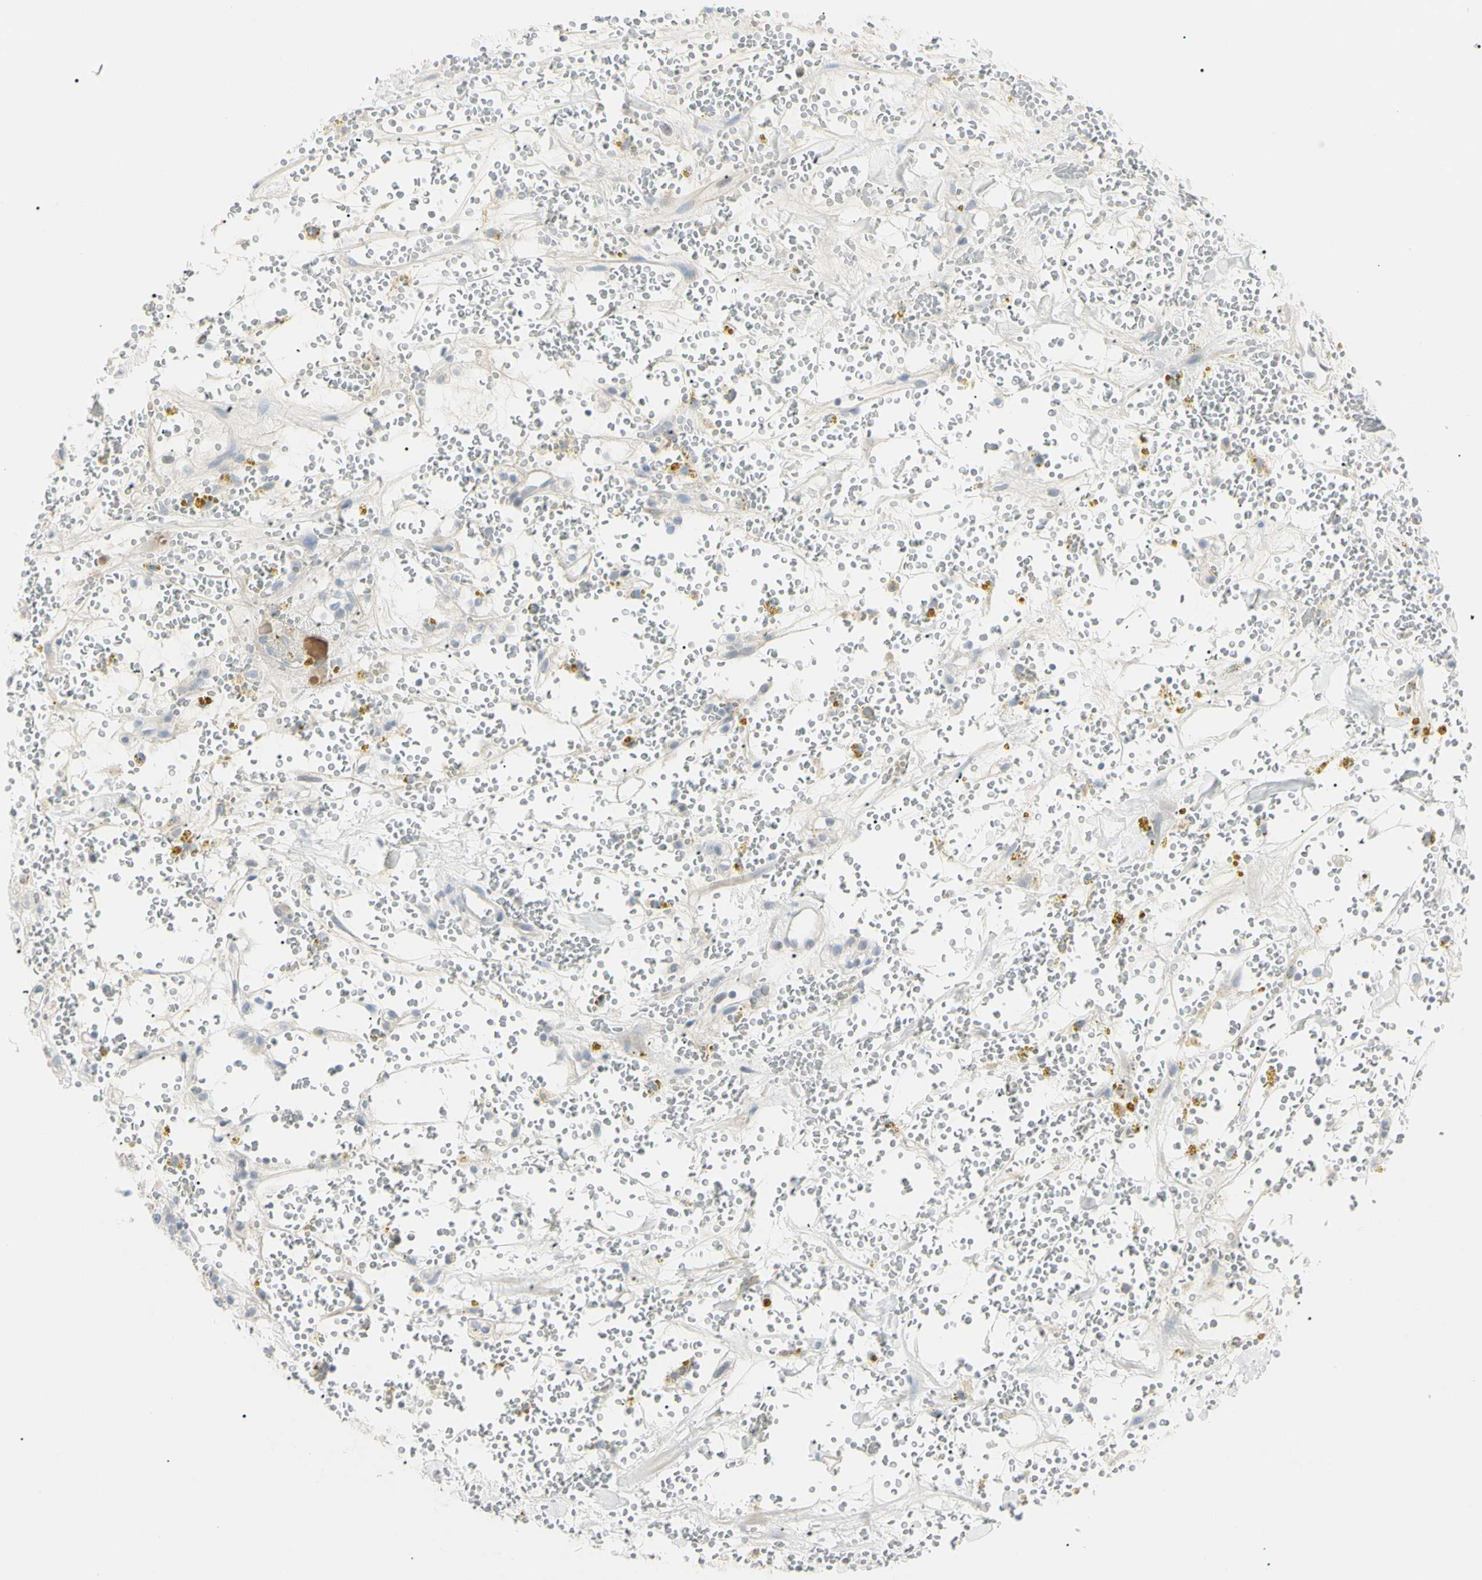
{"staining": {"intensity": "negative", "quantity": "none", "location": "none"}, "tissue": "renal cancer", "cell_type": "Tumor cells", "image_type": "cancer", "snomed": [{"axis": "morphology", "description": "Adenocarcinoma, NOS"}, {"axis": "topography", "description": "Kidney"}], "caption": "A photomicrograph of human renal adenocarcinoma is negative for staining in tumor cells. (DAB immunohistochemistry, high magnification).", "gene": "PIP", "patient": {"sex": "male", "age": 61}}